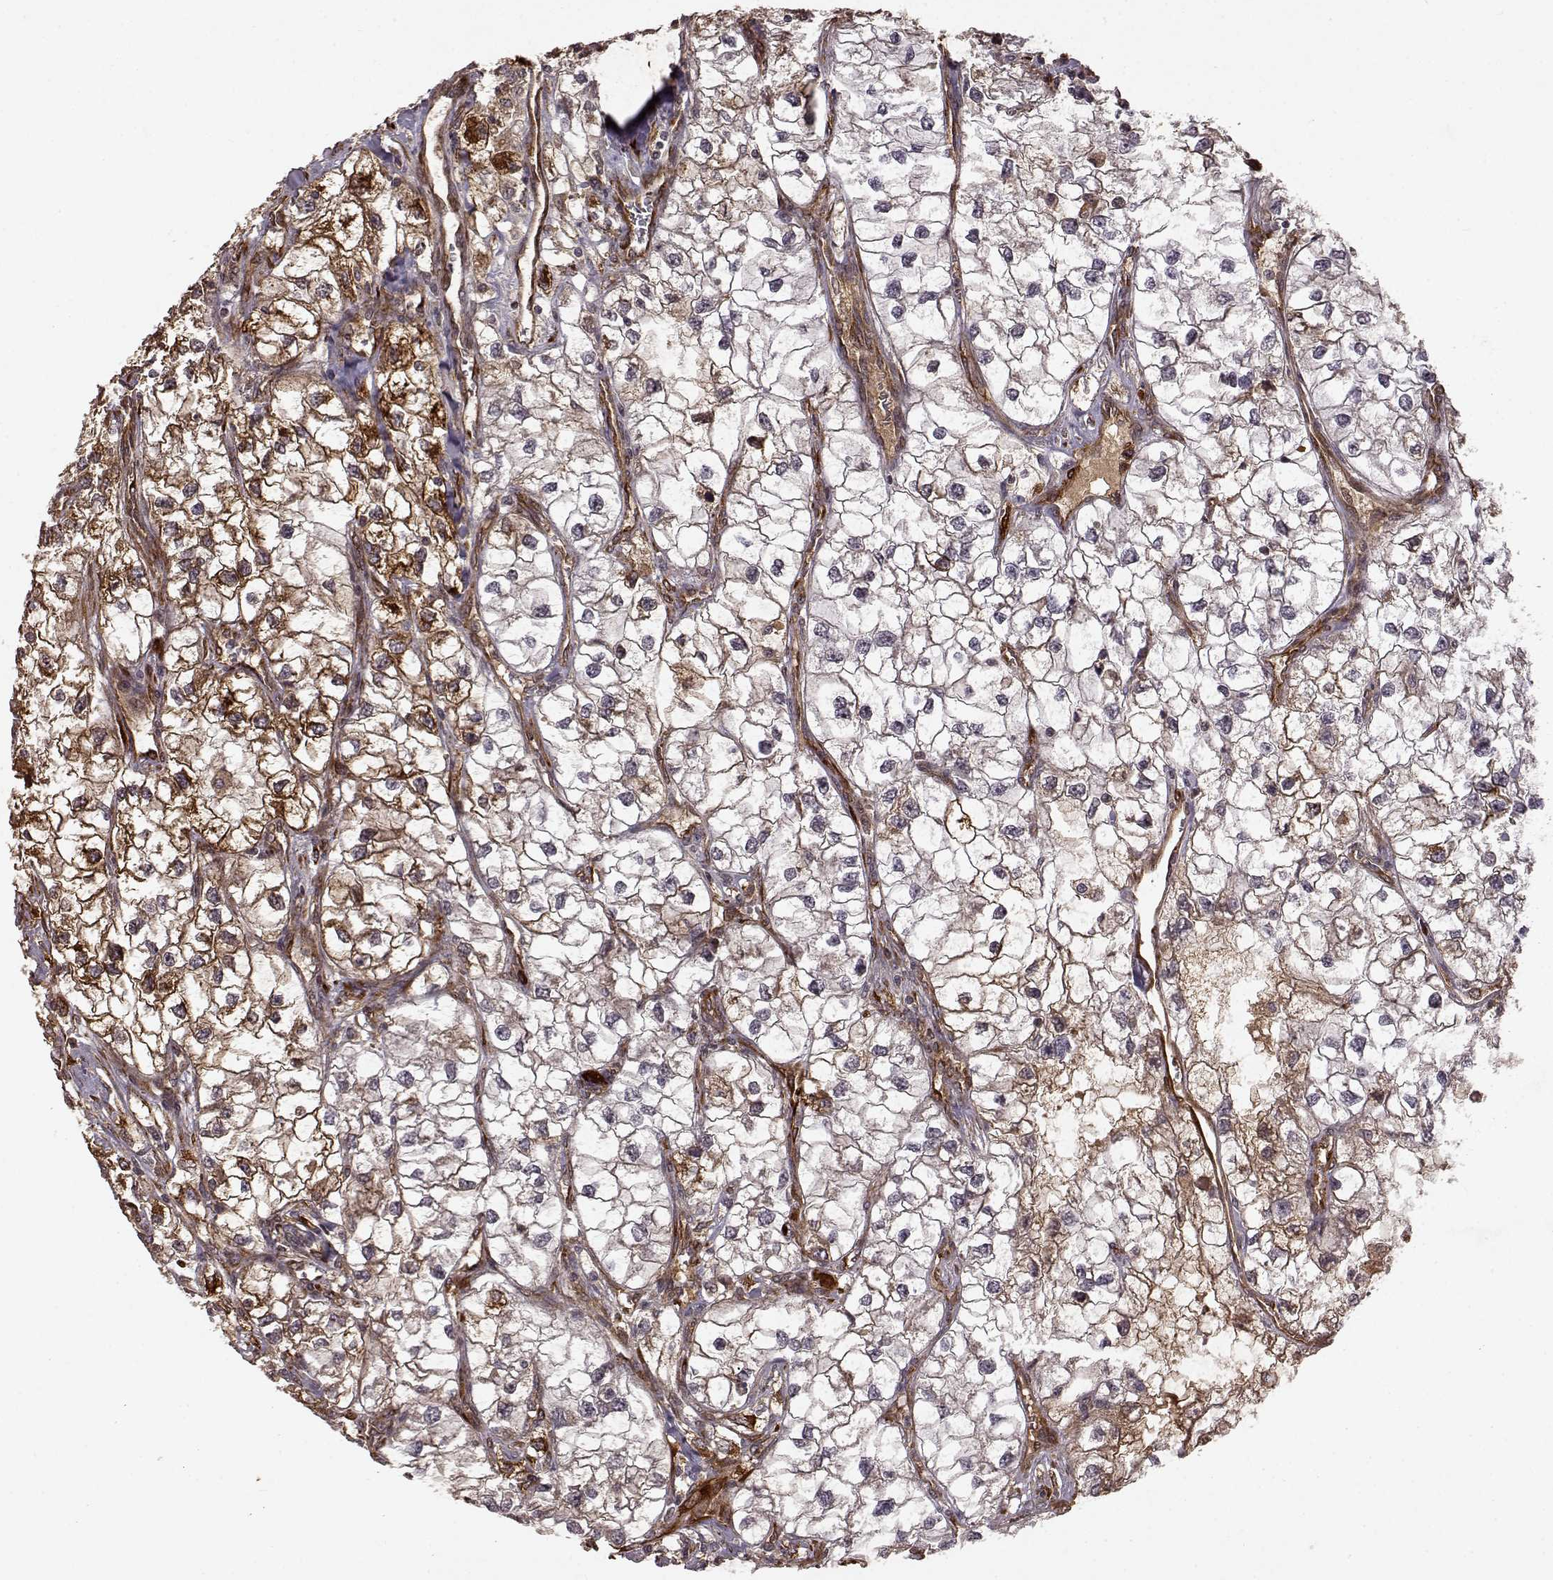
{"staining": {"intensity": "strong", "quantity": "<25%", "location": "cytoplasmic/membranous"}, "tissue": "renal cancer", "cell_type": "Tumor cells", "image_type": "cancer", "snomed": [{"axis": "morphology", "description": "Adenocarcinoma, NOS"}, {"axis": "topography", "description": "Kidney"}], "caption": "Tumor cells show medium levels of strong cytoplasmic/membranous expression in about <25% of cells in human renal adenocarcinoma. (DAB IHC with brightfield microscopy, high magnification).", "gene": "FSTL1", "patient": {"sex": "male", "age": 59}}